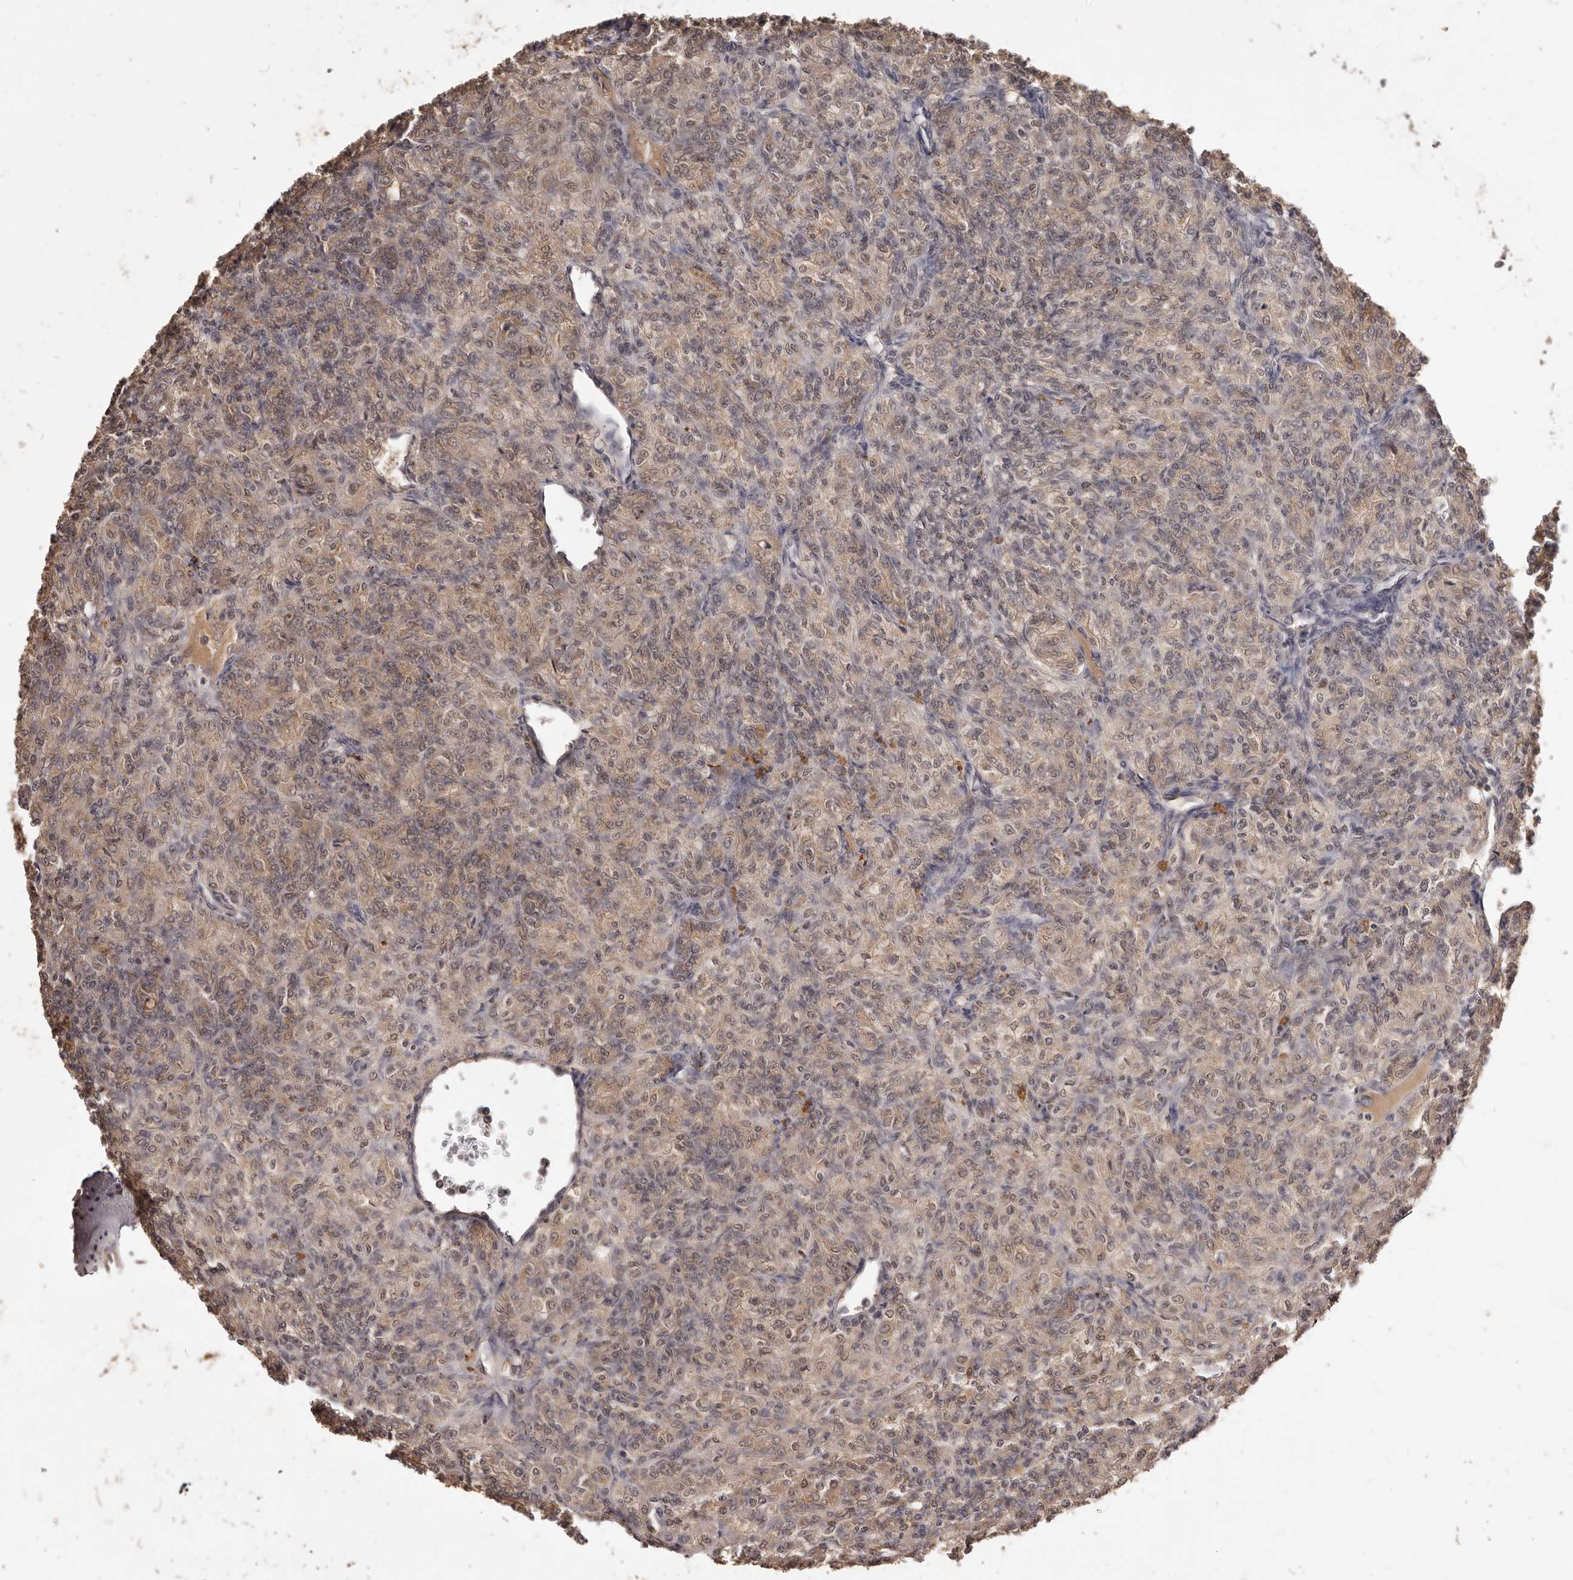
{"staining": {"intensity": "moderate", "quantity": ">75%", "location": "cytoplasmic/membranous,nuclear"}, "tissue": "renal cancer", "cell_type": "Tumor cells", "image_type": "cancer", "snomed": [{"axis": "morphology", "description": "Adenocarcinoma, NOS"}, {"axis": "topography", "description": "Kidney"}], "caption": "There is medium levels of moderate cytoplasmic/membranous and nuclear expression in tumor cells of renal cancer, as demonstrated by immunohistochemical staining (brown color).", "gene": "TSPAN13", "patient": {"sex": "male", "age": 77}}